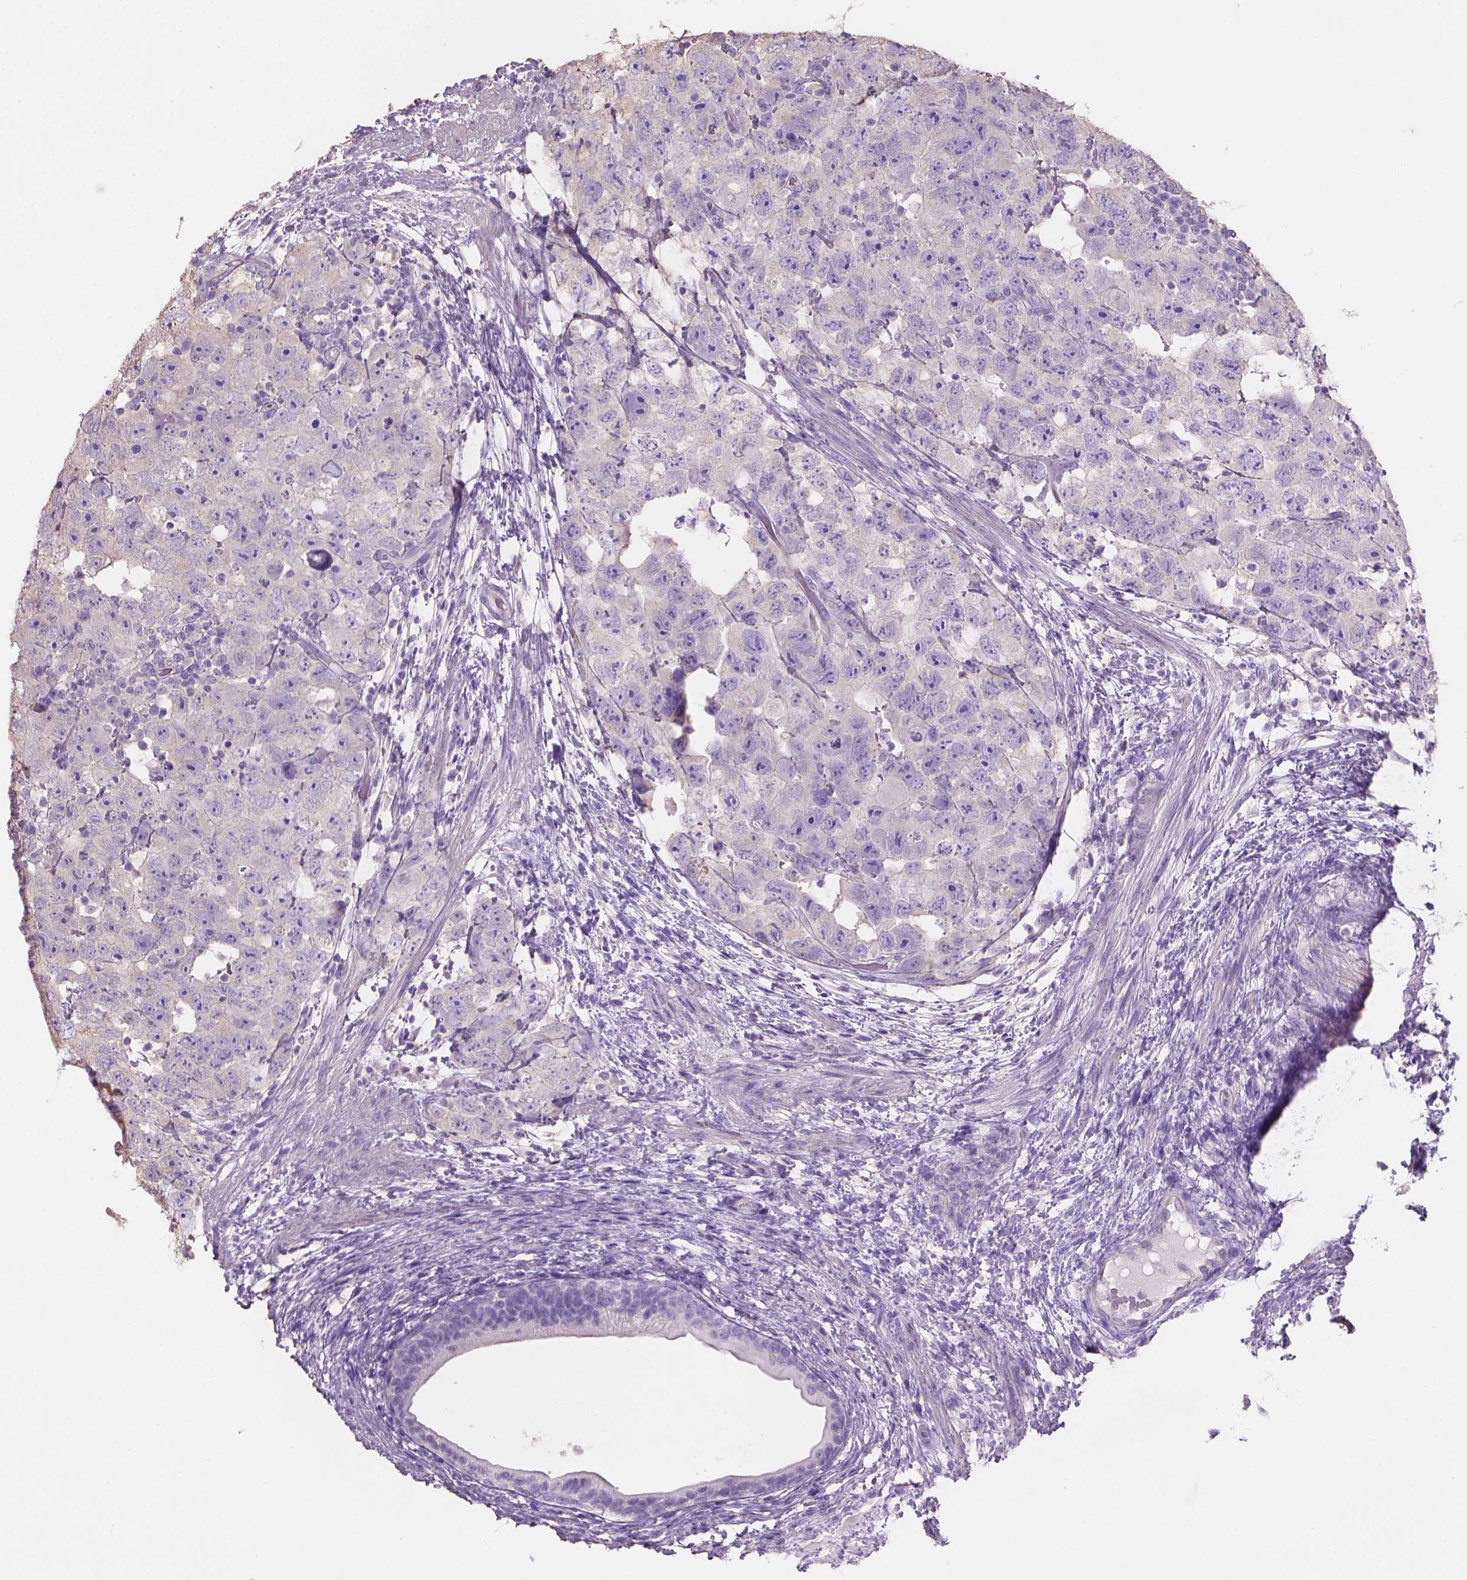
{"staining": {"intensity": "negative", "quantity": "none", "location": "none"}, "tissue": "testis cancer", "cell_type": "Tumor cells", "image_type": "cancer", "snomed": [{"axis": "morphology", "description": "Carcinoma, Embryonal, NOS"}, {"axis": "topography", "description": "Testis"}], "caption": "DAB immunohistochemical staining of human testis cancer displays no significant positivity in tumor cells.", "gene": "SBSN", "patient": {"sex": "male", "age": 24}}